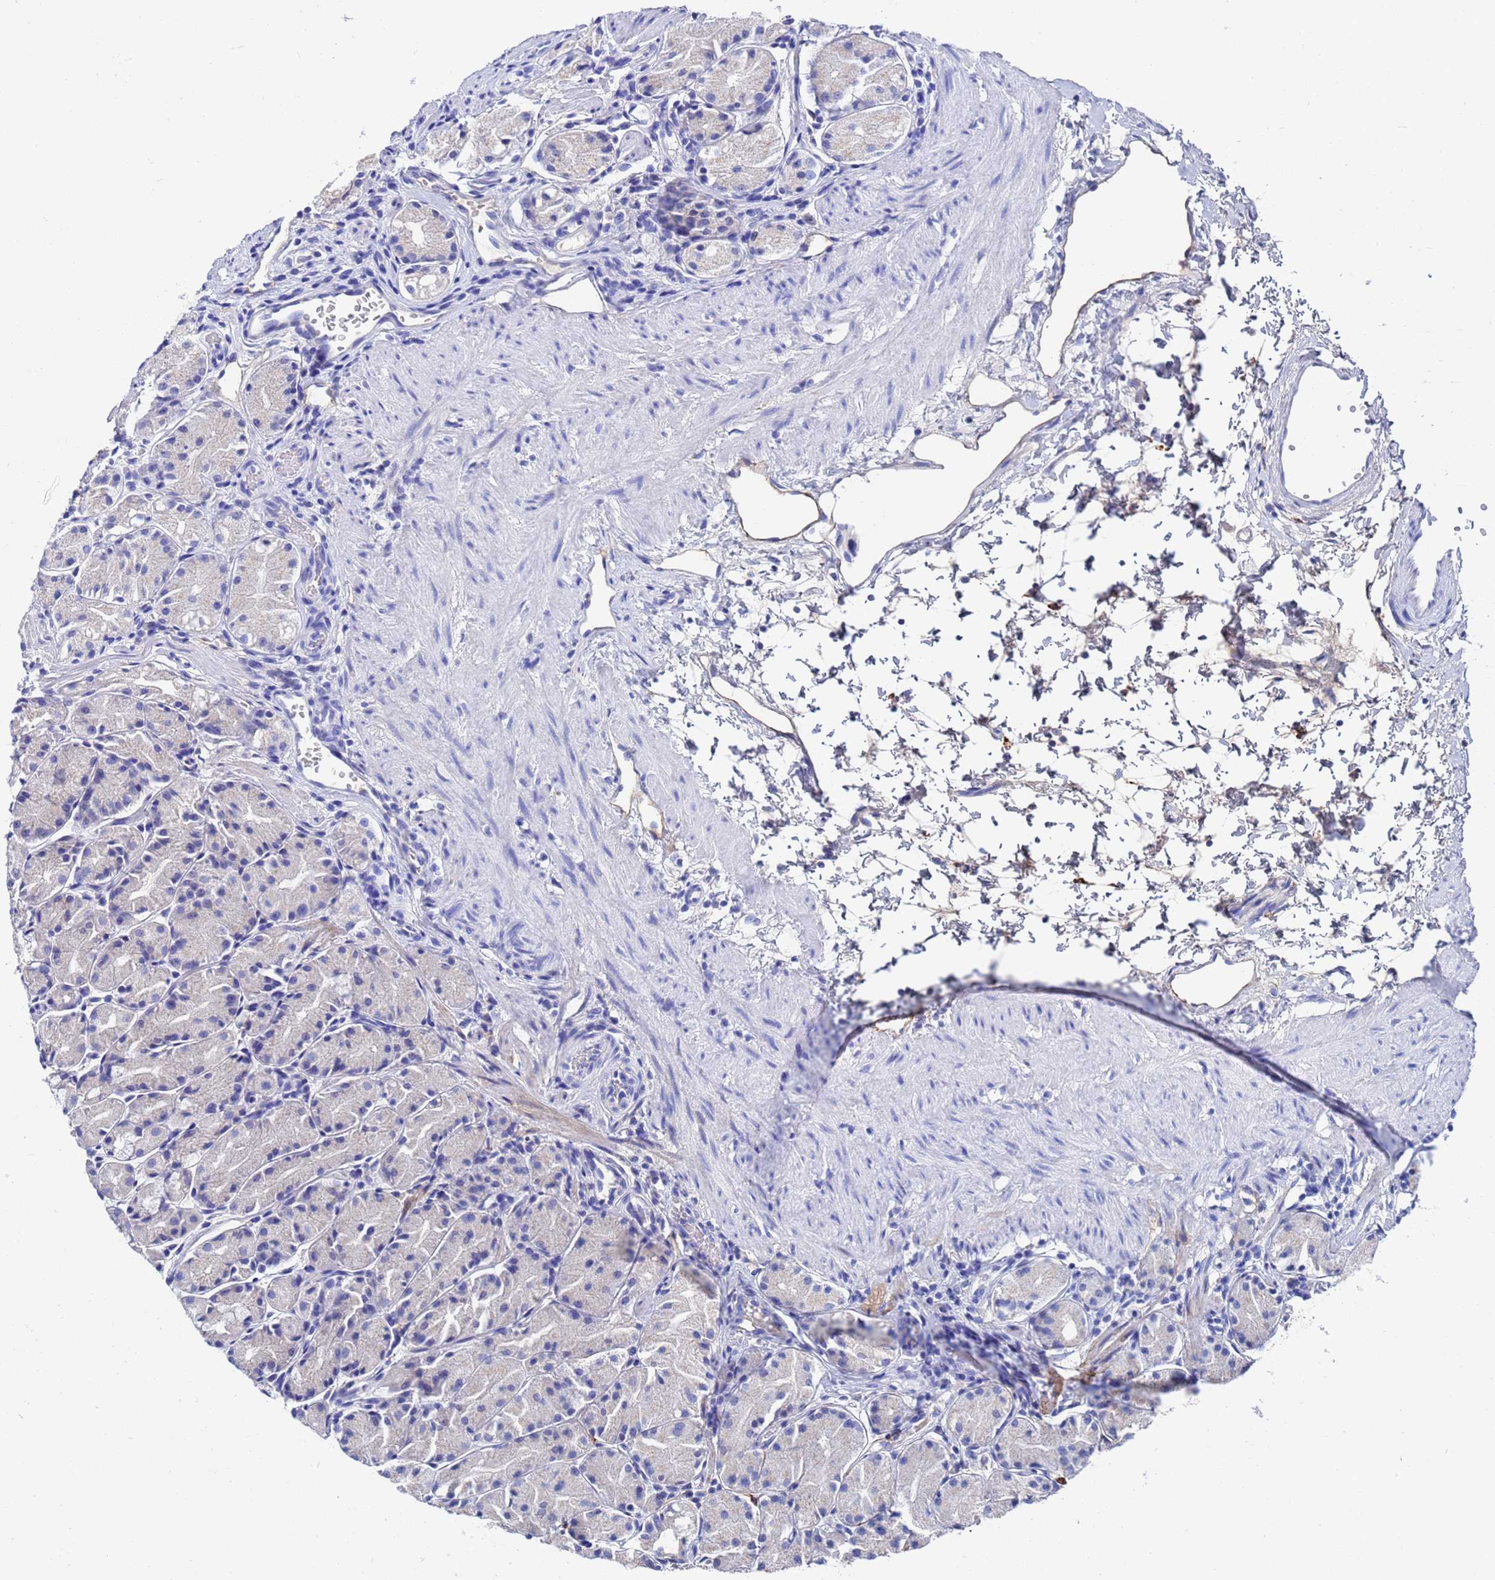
{"staining": {"intensity": "negative", "quantity": "none", "location": "none"}, "tissue": "stomach", "cell_type": "Glandular cells", "image_type": "normal", "snomed": [{"axis": "morphology", "description": "Normal tissue, NOS"}, {"axis": "topography", "description": "Stomach, upper"}], "caption": "Immunohistochemical staining of benign human stomach demonstrates no significant positivity in glandular cells.", "gene": "AQP12A", "patient": {"sex": "male", "age": 47}}